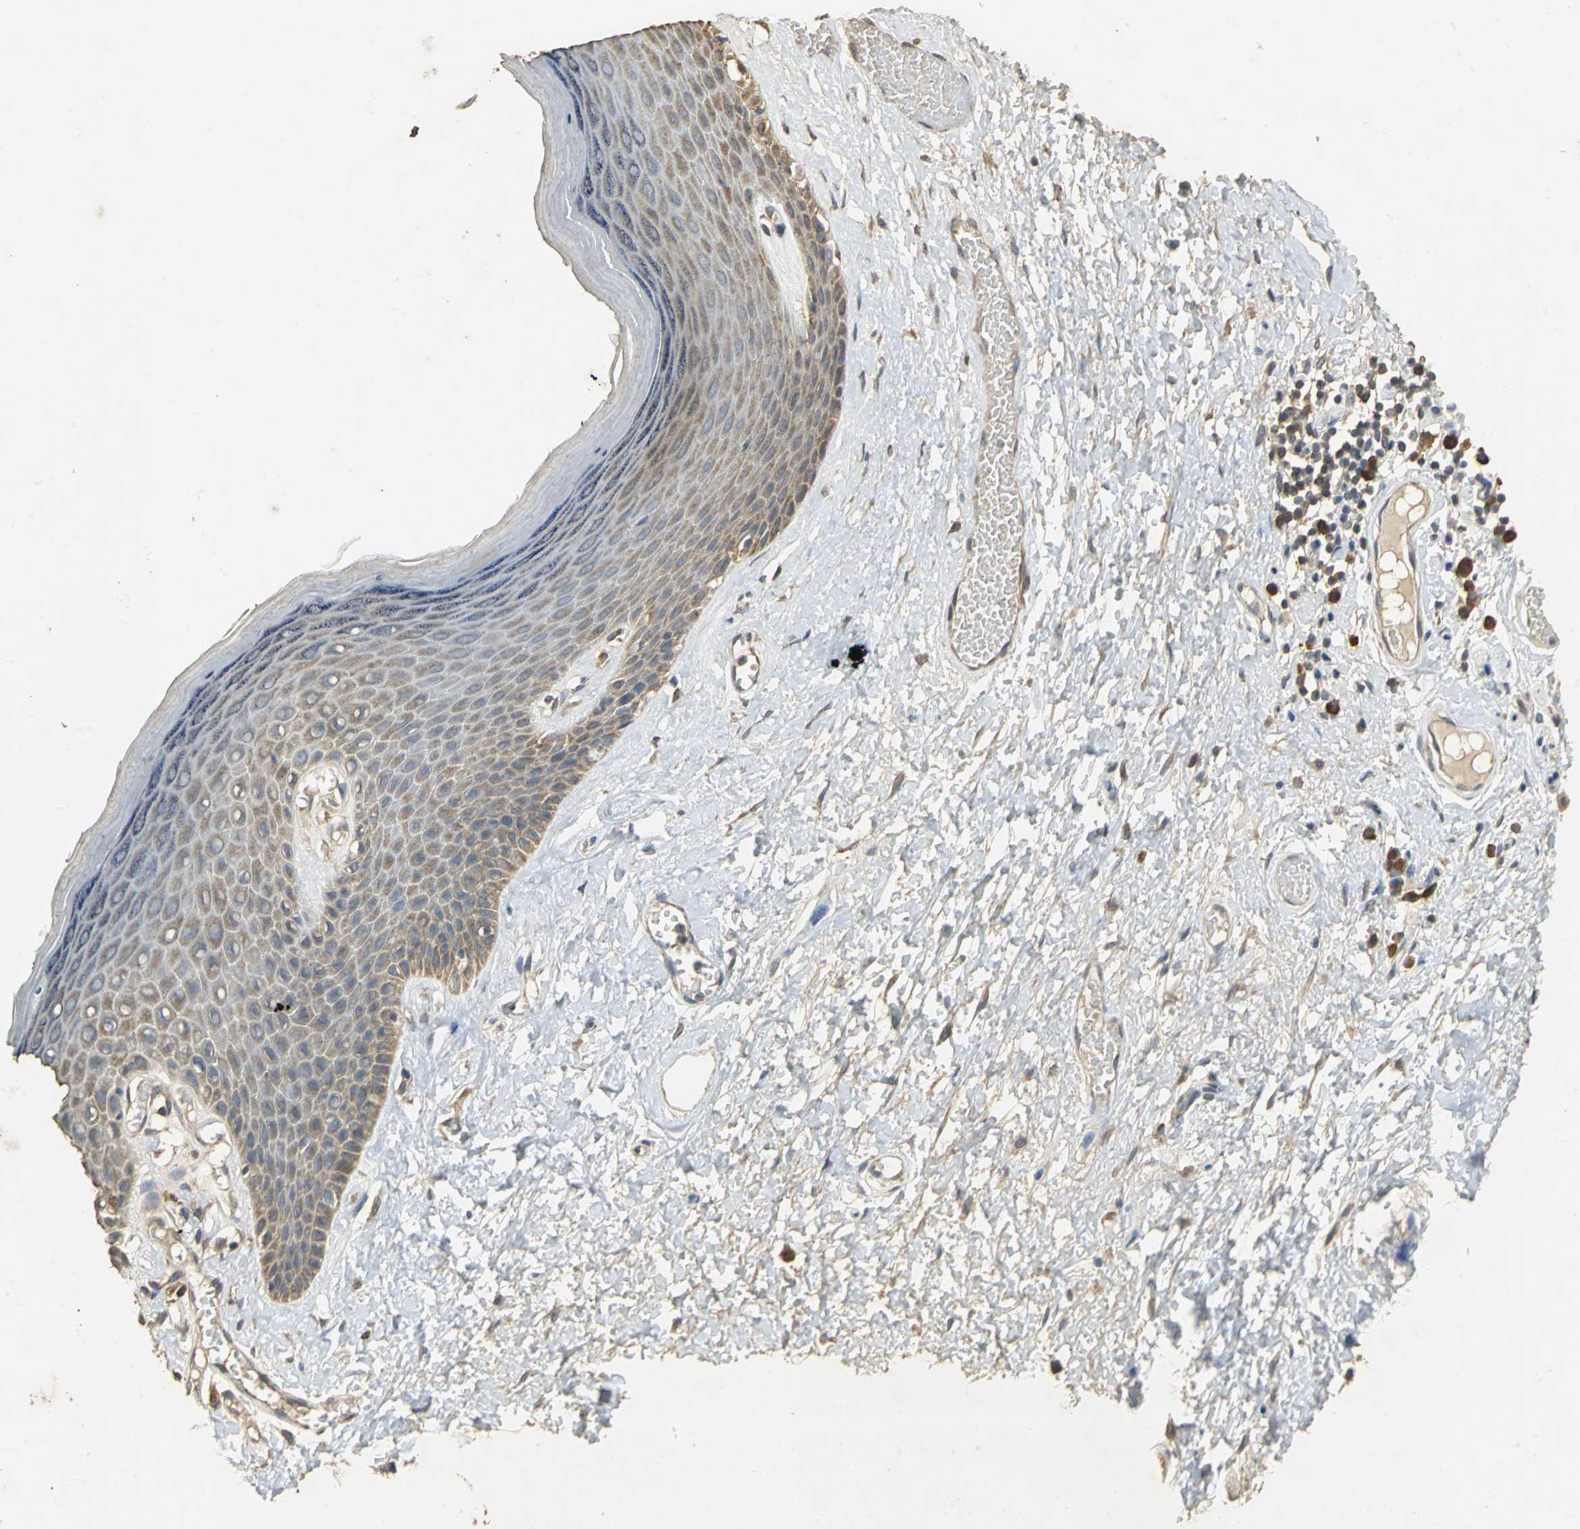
{"staining": {"intensity": "moderate", "quantity": "25%-75%", "location": "cytoplasmic/membranous"}, "tissue": "skin", "cell_type": "Epidermal cells", "image_type": "normal", "snomed": [{"axis": "morphology", "description": "Normal tissue, NOS"}, {"axis": "morphology", "description": "Inflammation, NOS"}, {"axis": "topography", "description": "Vulva"}], "caption": "A medium amount of moderate cytoplasmic/membranous staining is seen in about 25%-75% of epidermal cells in normal skin.", "gene": "ACSL4", "patient": {"sex": "female", "age": 84}}